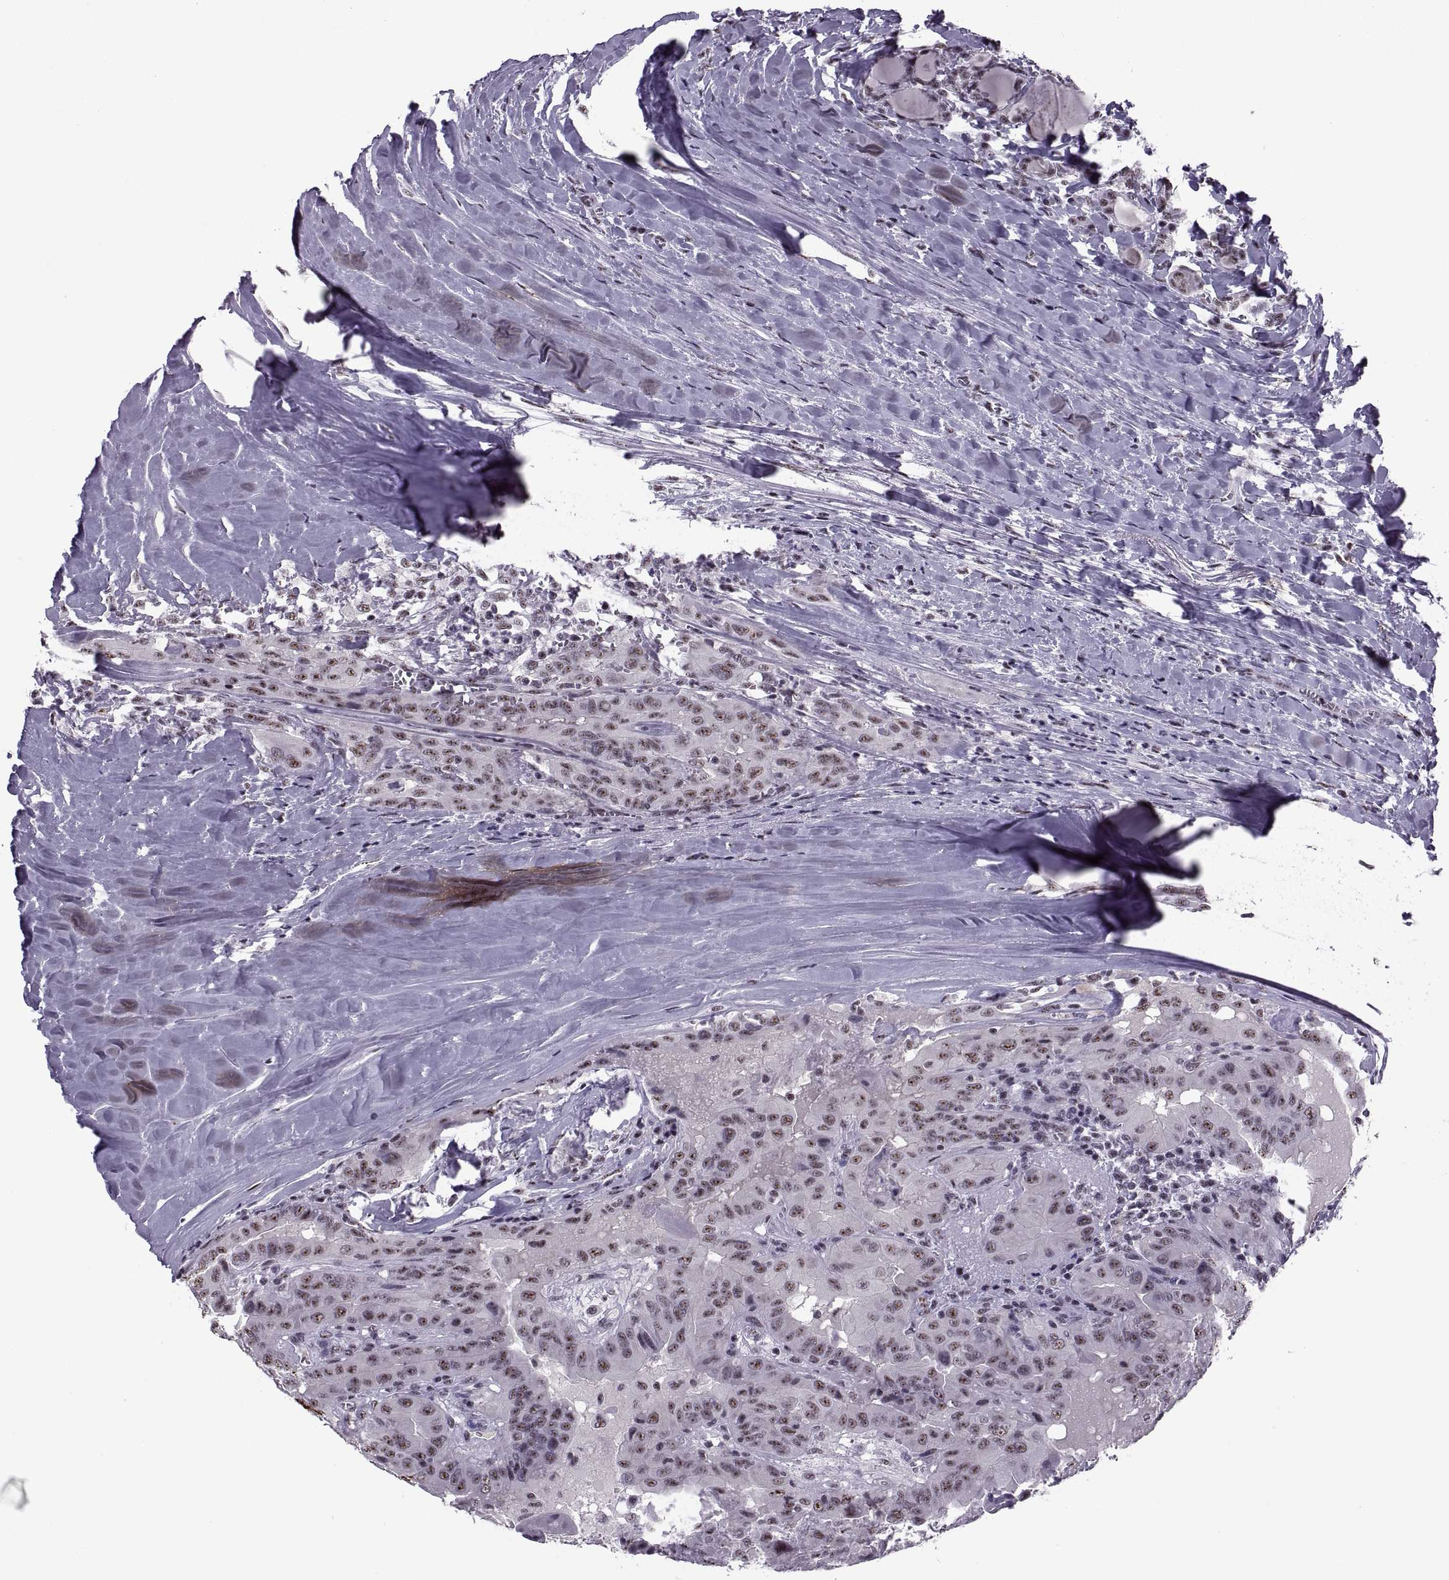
{"staining": {"intensity": "weak", "quantity": ">75%", "location": "nuclear"}, "tissue": "thyroid cancer", "cell_type": "Tumor cells", "image_type": "cancer", "snomed": [{"axis": "morphology", "description": "Papillary adenocarcinoma, NOS"}, {"axis": "topography", "description": "Thyroid gland"}], "caption": "Immunohistochemical staining of thyroid papillary adenocarcinoma shows low levels of weak nuclear staining in approximately >75% of tumor cells.", "gene": "MAGEA4", "patient": {"sex": "female", "age": 37}}